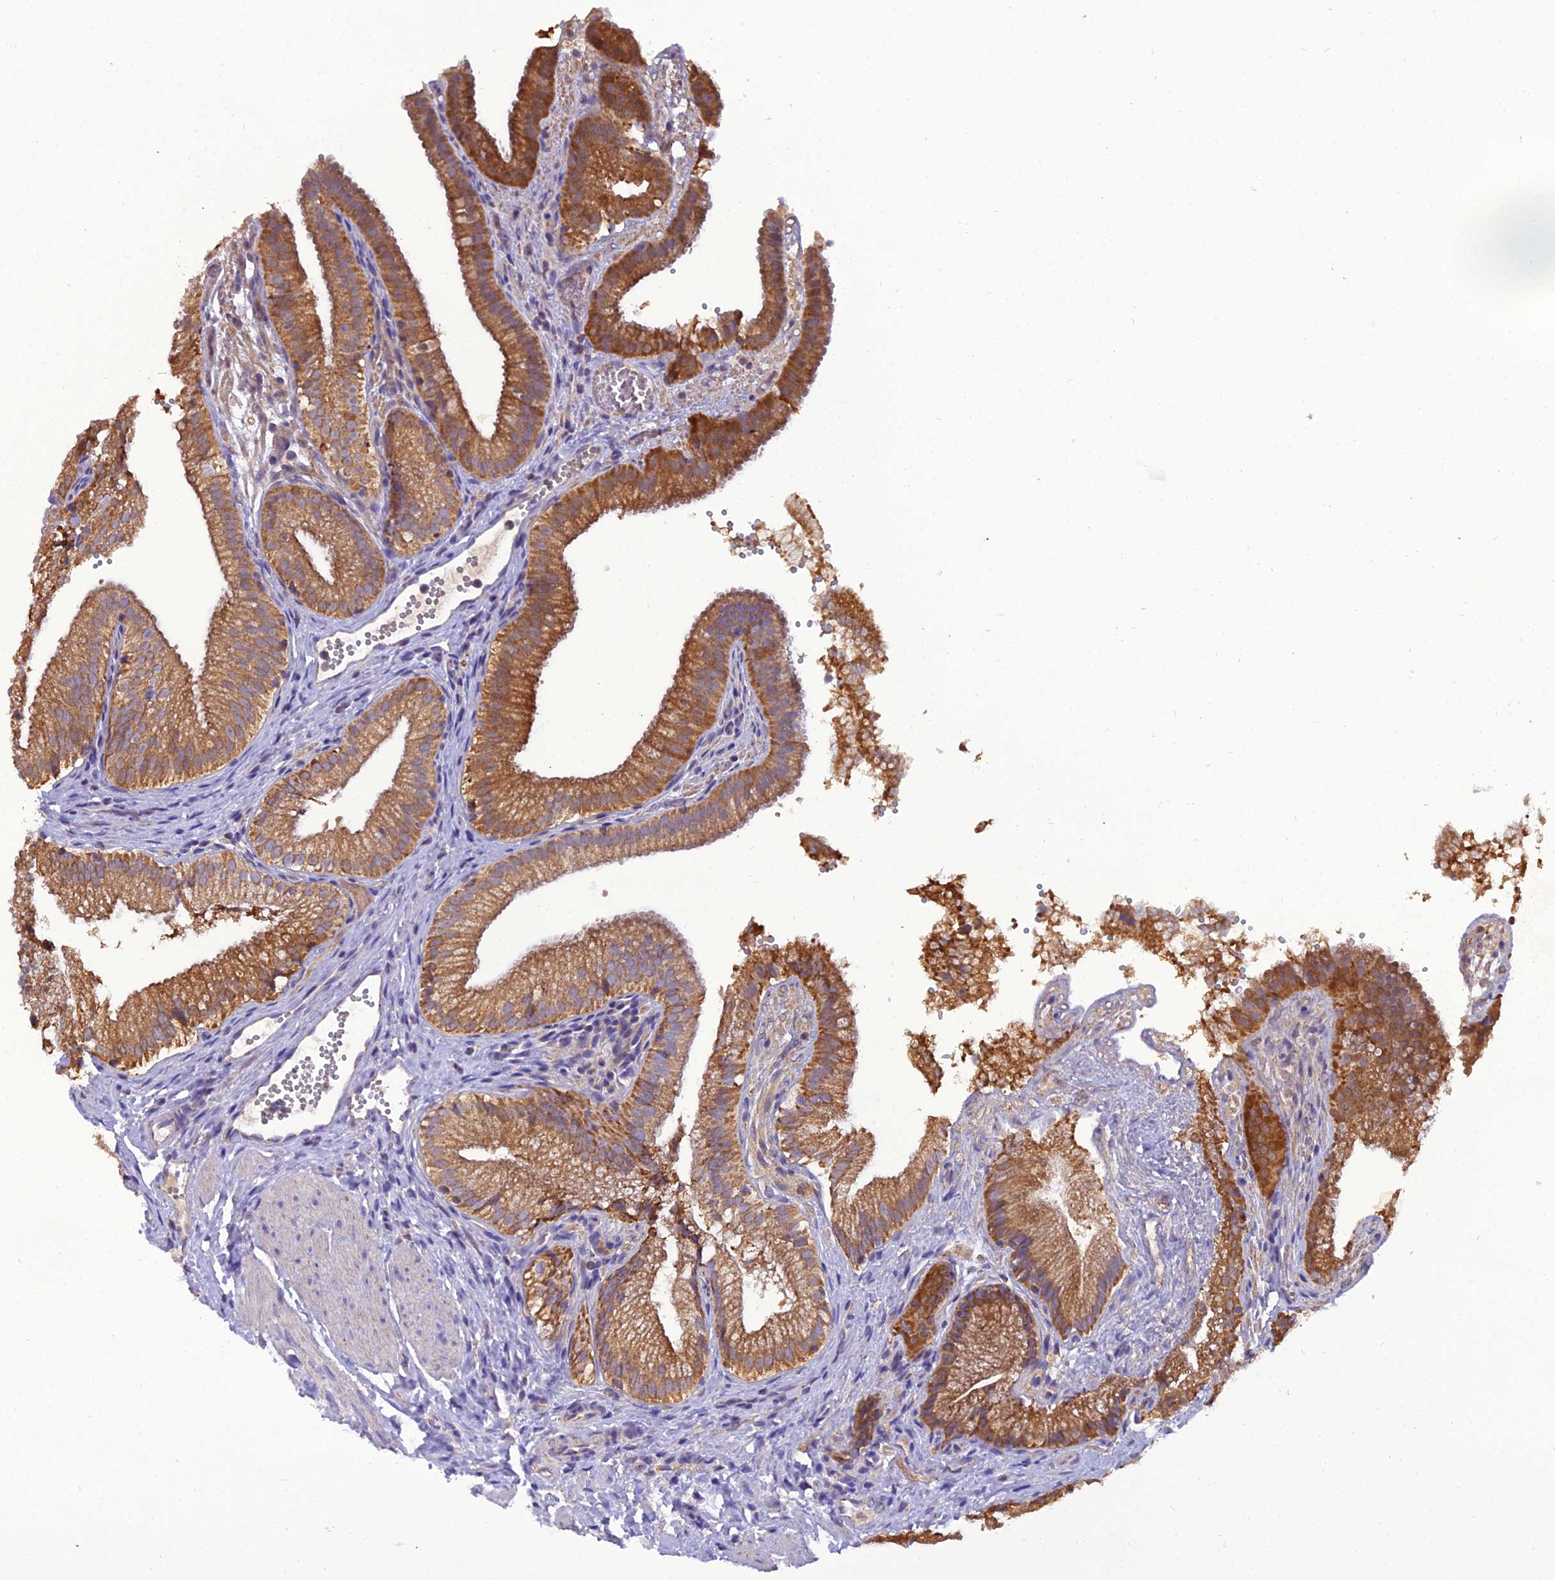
{"staining": {"intensity": "moderate", "quantity": ">75%", "location": "cytoplasmic/membranous"}, "tissue": "gallbladder", "cell_type": "Glandular cells", "image_type": "normal", "snomed": [{"axis": "morphology", "description": "Normal tissue, NOS"}, {"axis": "topography", "description": "Gallbladder"}], "caption": "Immunohistochemical staining of unremarkable gallbladder reveals moderate cytoplasmic/membranous protein expression in approximately >75% of glandular cells.", "gene": "GPD1", "patient": {"sex": "female", "age": 30}}